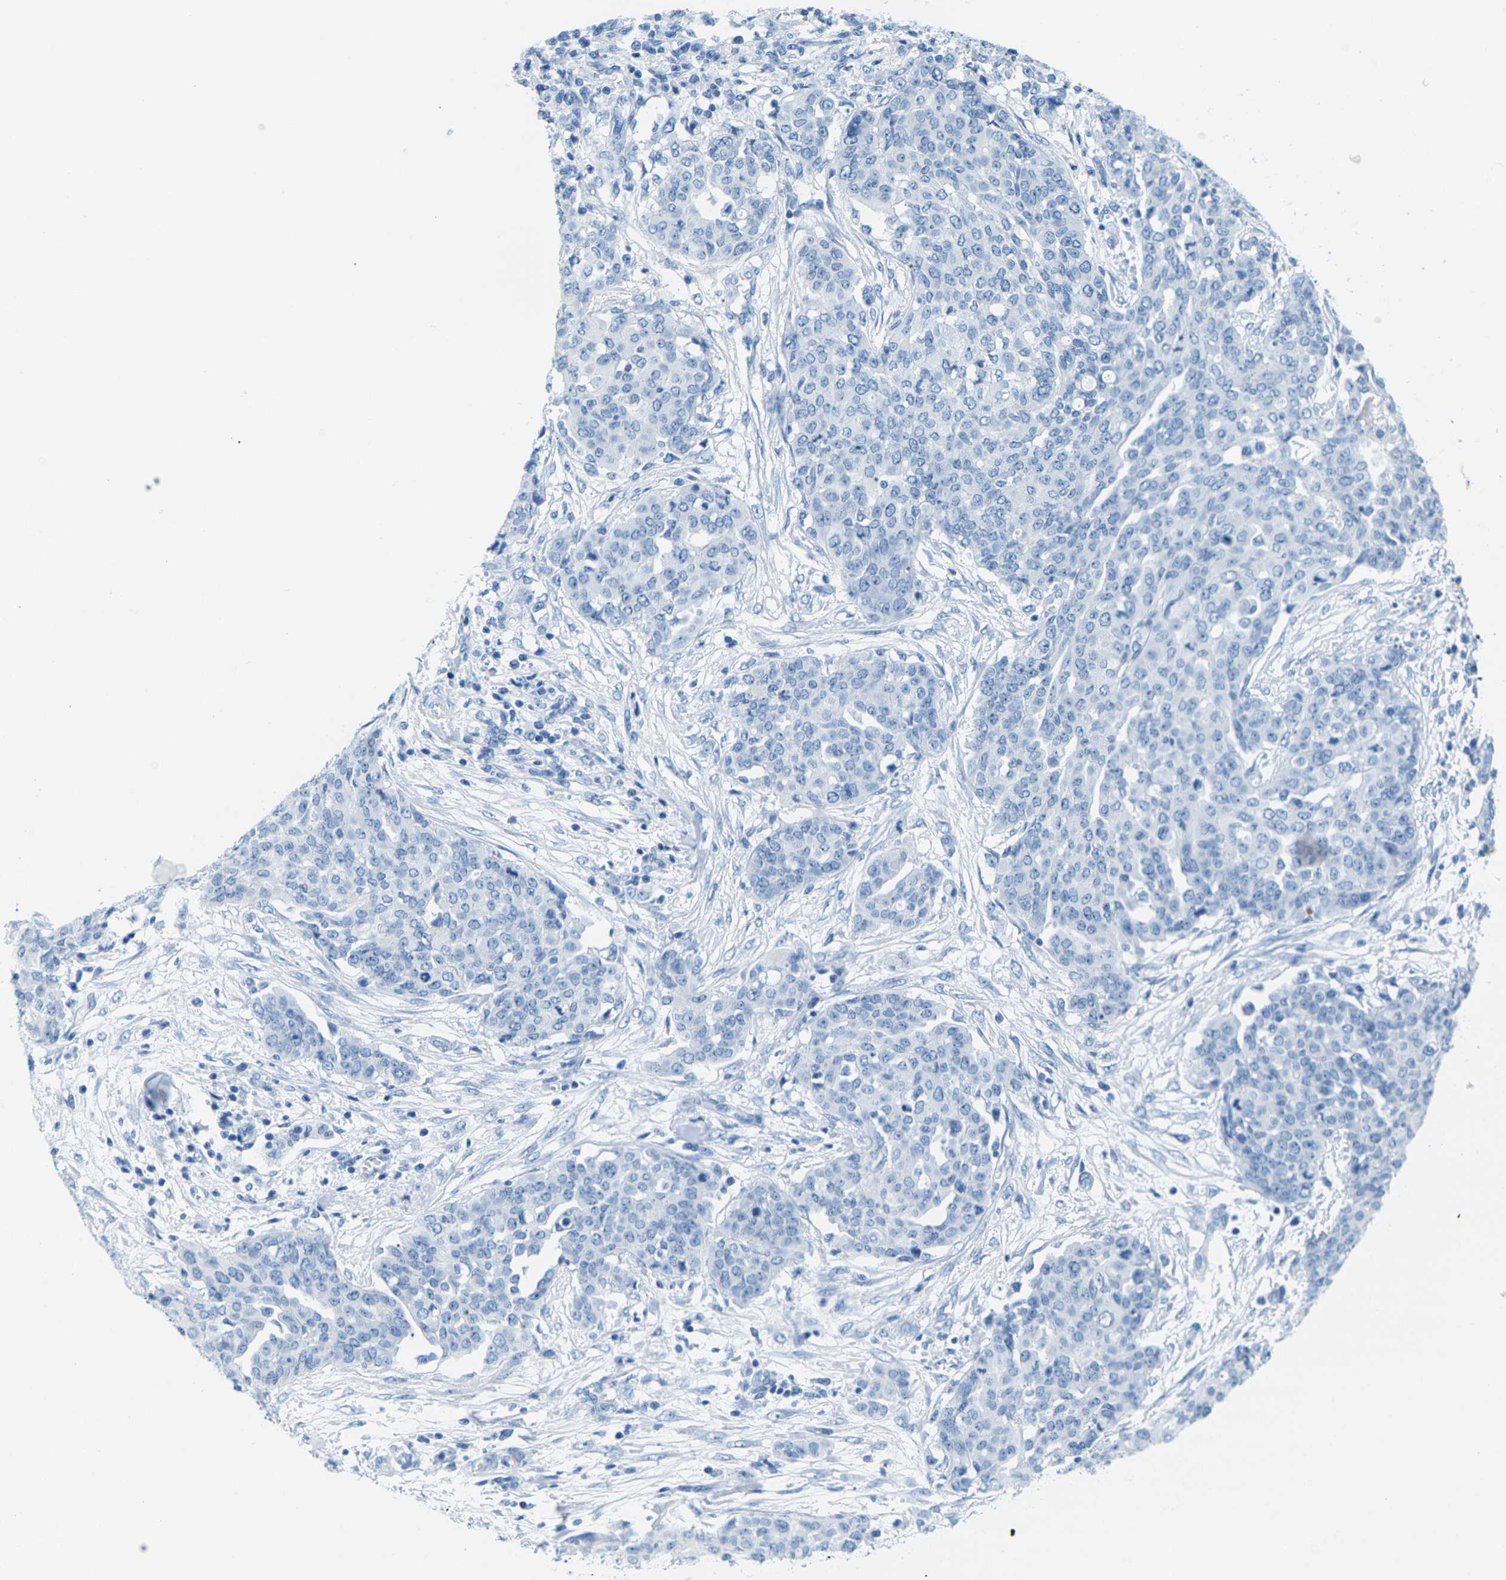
{"staining": {"intensity": "negative", "quantity": "none", "location": "none"}, "tissue": "ovarian cancer", "cell_type": "Tumor cells", "image_type": "cancer", "snomed": [{"axis": "morphology", "description": "Cystadenocarcinoma, serous, NOS"}, {"axis": "topography", "description": "Soft tissue"}, {"axis": "topography", "description": "Ovary"}], "caption": "Immunohistochemical staining of human serous cystadenocarcinoma (ovarian) exhibits no significant positivity in tumor cells.", "gene": "SLC12A1", "patient": {"sex": "female", "age": 57}}